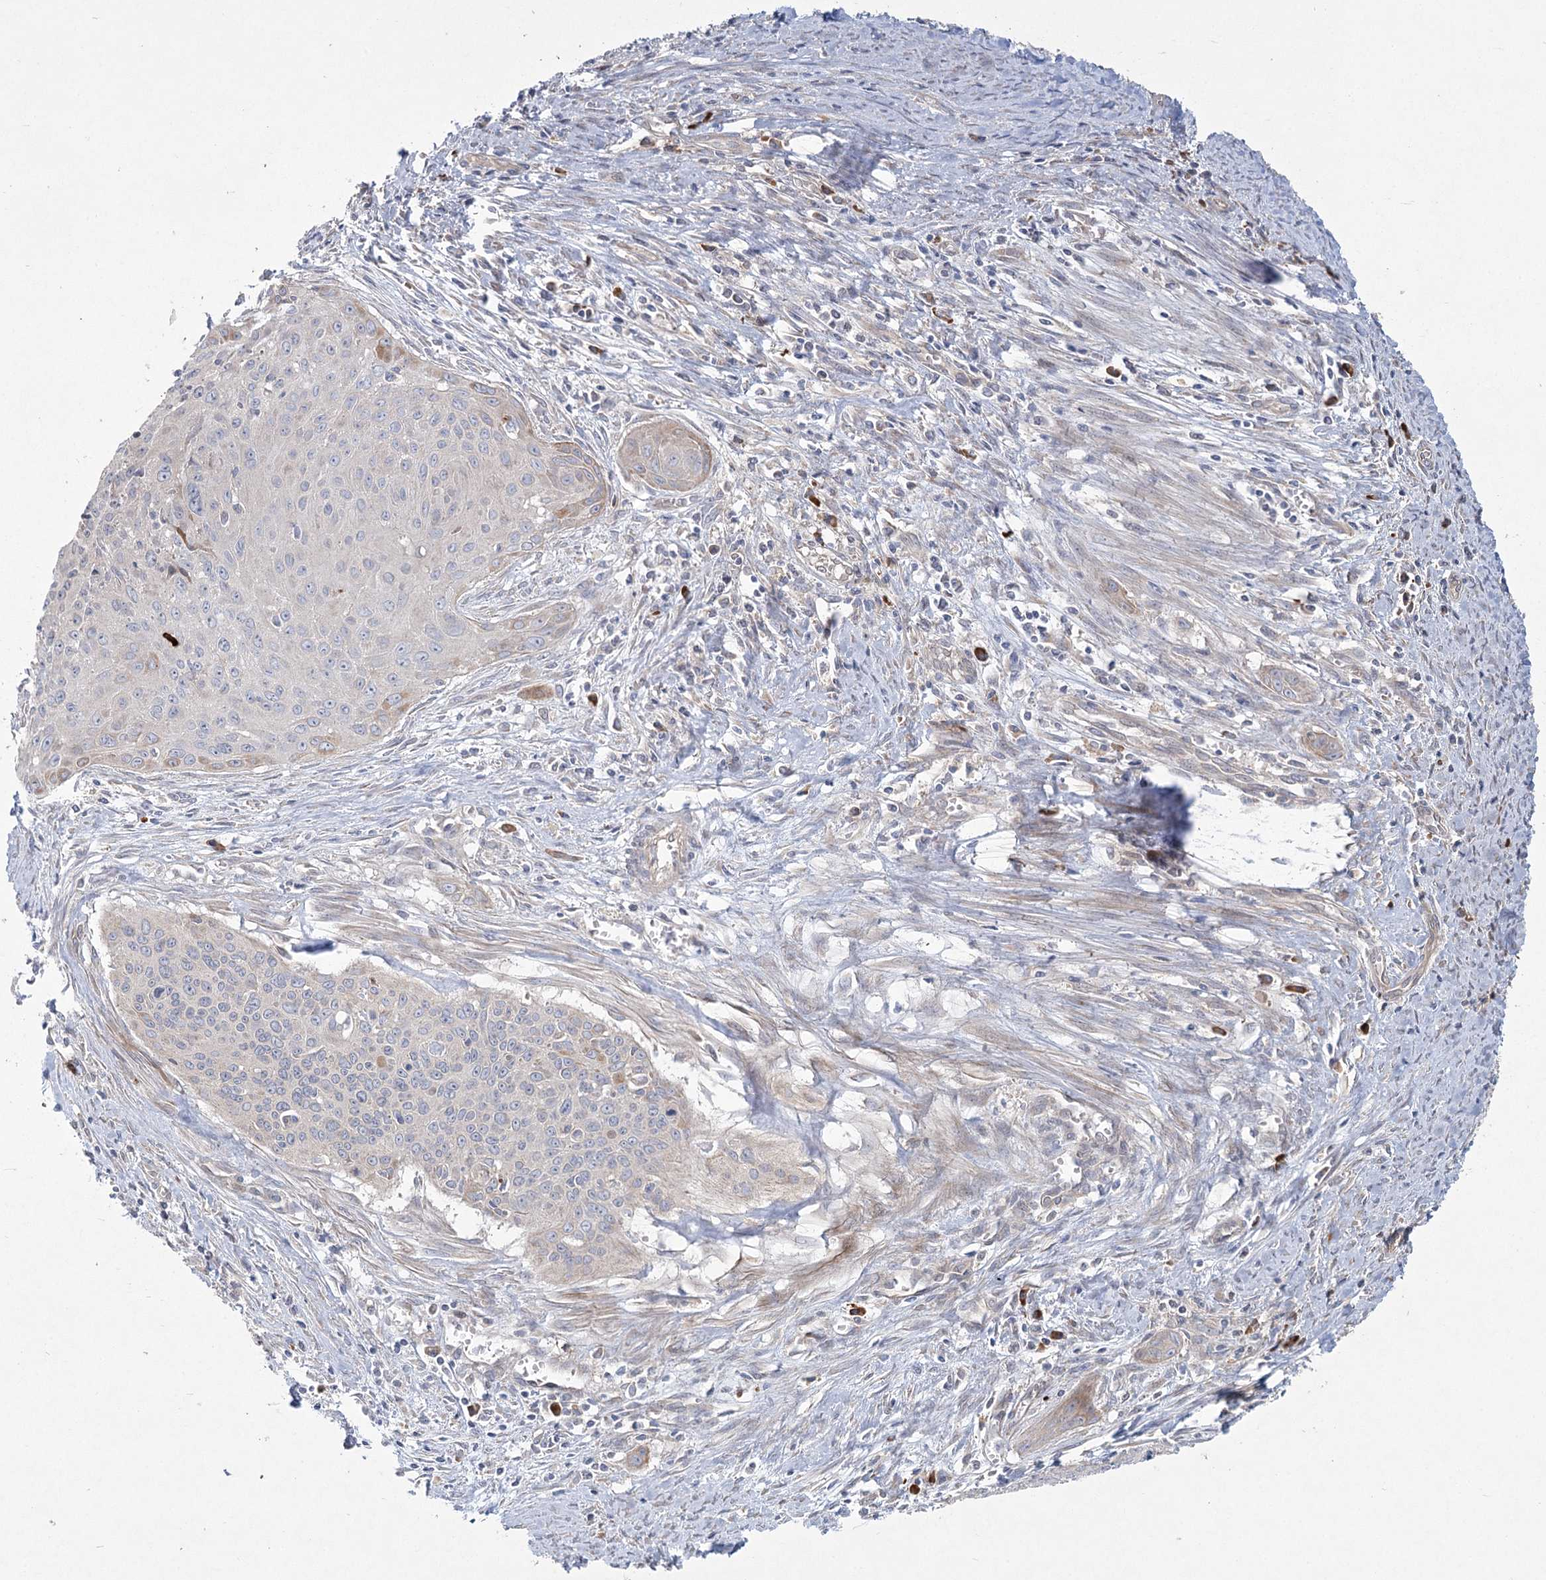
{"staining": {"intensity": "negative", "quantity": "none", "location": "none"}, "tissue": "cervical cancer", "cell_type": "Tumor cells", "image_type": "cancer", "snomed": [{"axis": "morphology", "description": "Squamous cell carcinoma, NOS"}, {"axis": "topography", "description": "Cervix"}], "caption": "This is an immunohistochemistry micrograph of human cervical squamous cell carcinoma. There is no expression in tumor cells.", "gene": "CAMTA1", "patient": {"sex": "female", "age": 55}}